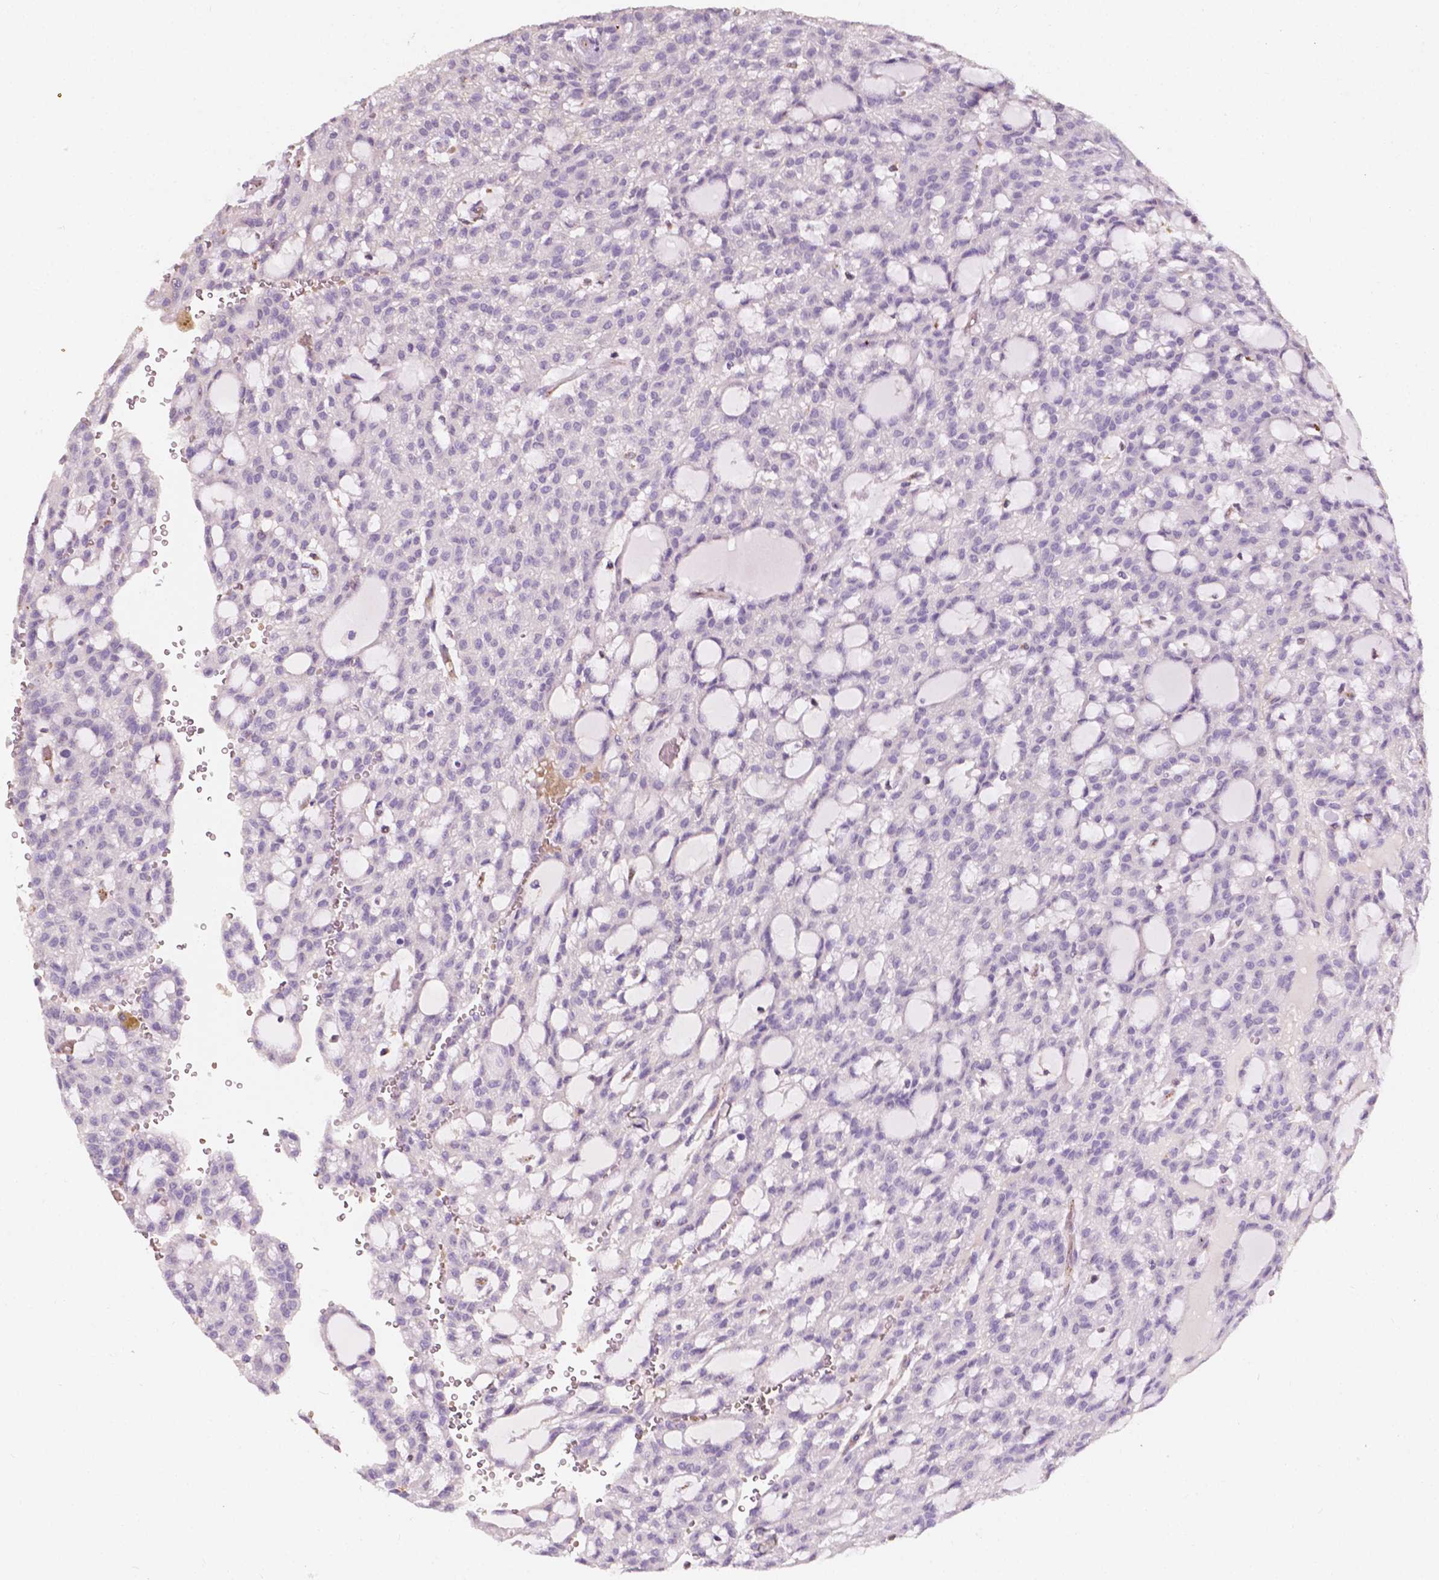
{"staining": {"intensity": "negative", "quantity": "none", "location": "none"}, "tissue": "renal cancer", "cell_type": "Tumor cells", "image_type": "cancer", "snomed": [{"axis": "morphology", "description": "Adenocarcinoma, NOS"}, {"axis": "topography", "description": "Kidney"}], "caption": "DAB immunohistochemical staining of human renal cancer displays no significant staining in tumor cells. (Brightfield microscopy of DAB immunohistochemistry (IHC) at high magnification).", "gene": "SLC22A4", "patient": {"sex": "male", "age": 63}}